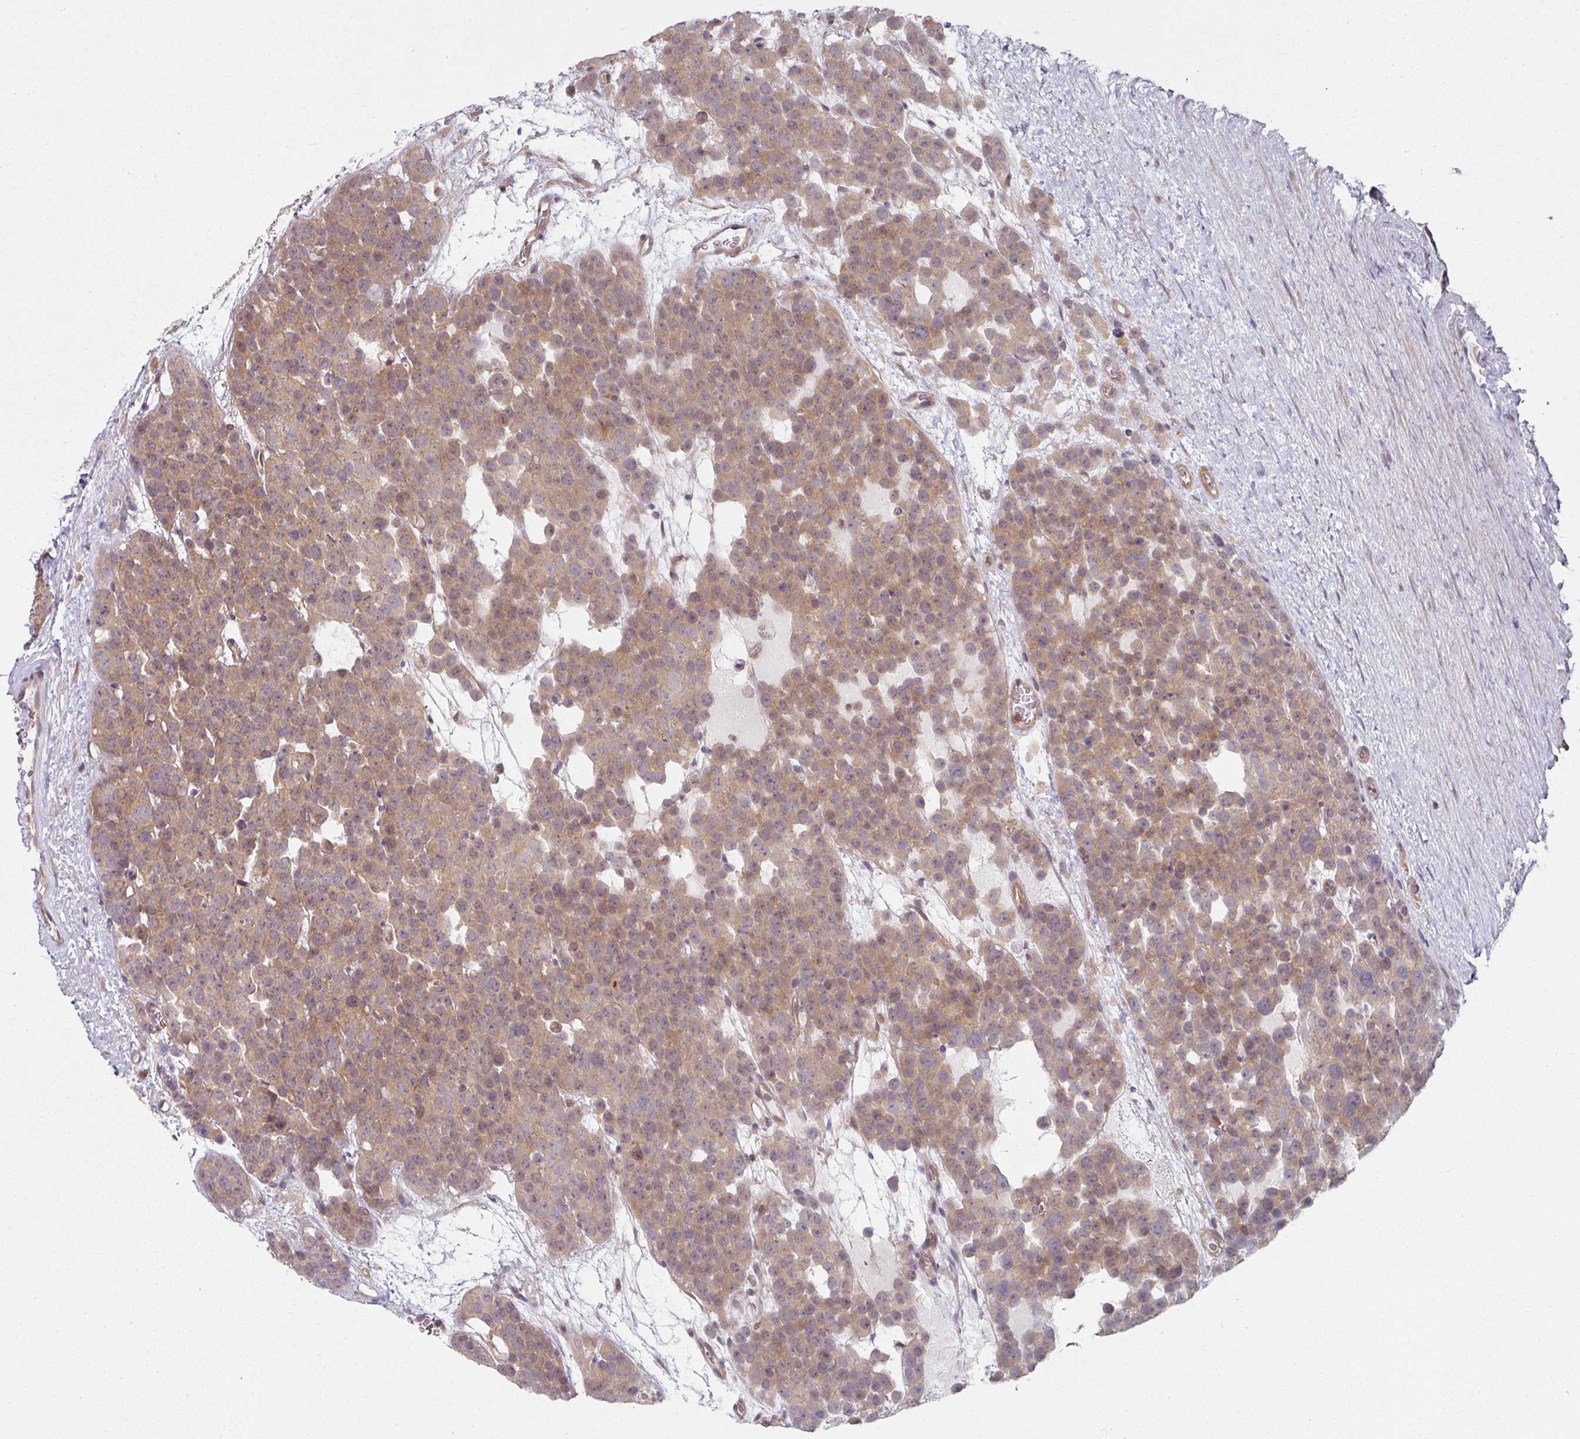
{"staining": {"intensity": "moderate", "quantity": ">75%", "location": "cytoplasmic/membranous"}, "tissue": "testis cancer", "cell_type": "Tumor cells", "image_type": "cancer", "snomed": [{"axis": "morphology", "description": "Seminoma, NOS"}, {"axis": "topography", "description": "Testis"}], "caption": "IHC micrograph of testis seminoma stained for a protein (brown), which reveals medium levels of moderate cytoplasmic/membranous positivity in about >75% of tumor cells.", "gene": "PSME3IP1", "patient": {"sex": "male", "age": 71}}